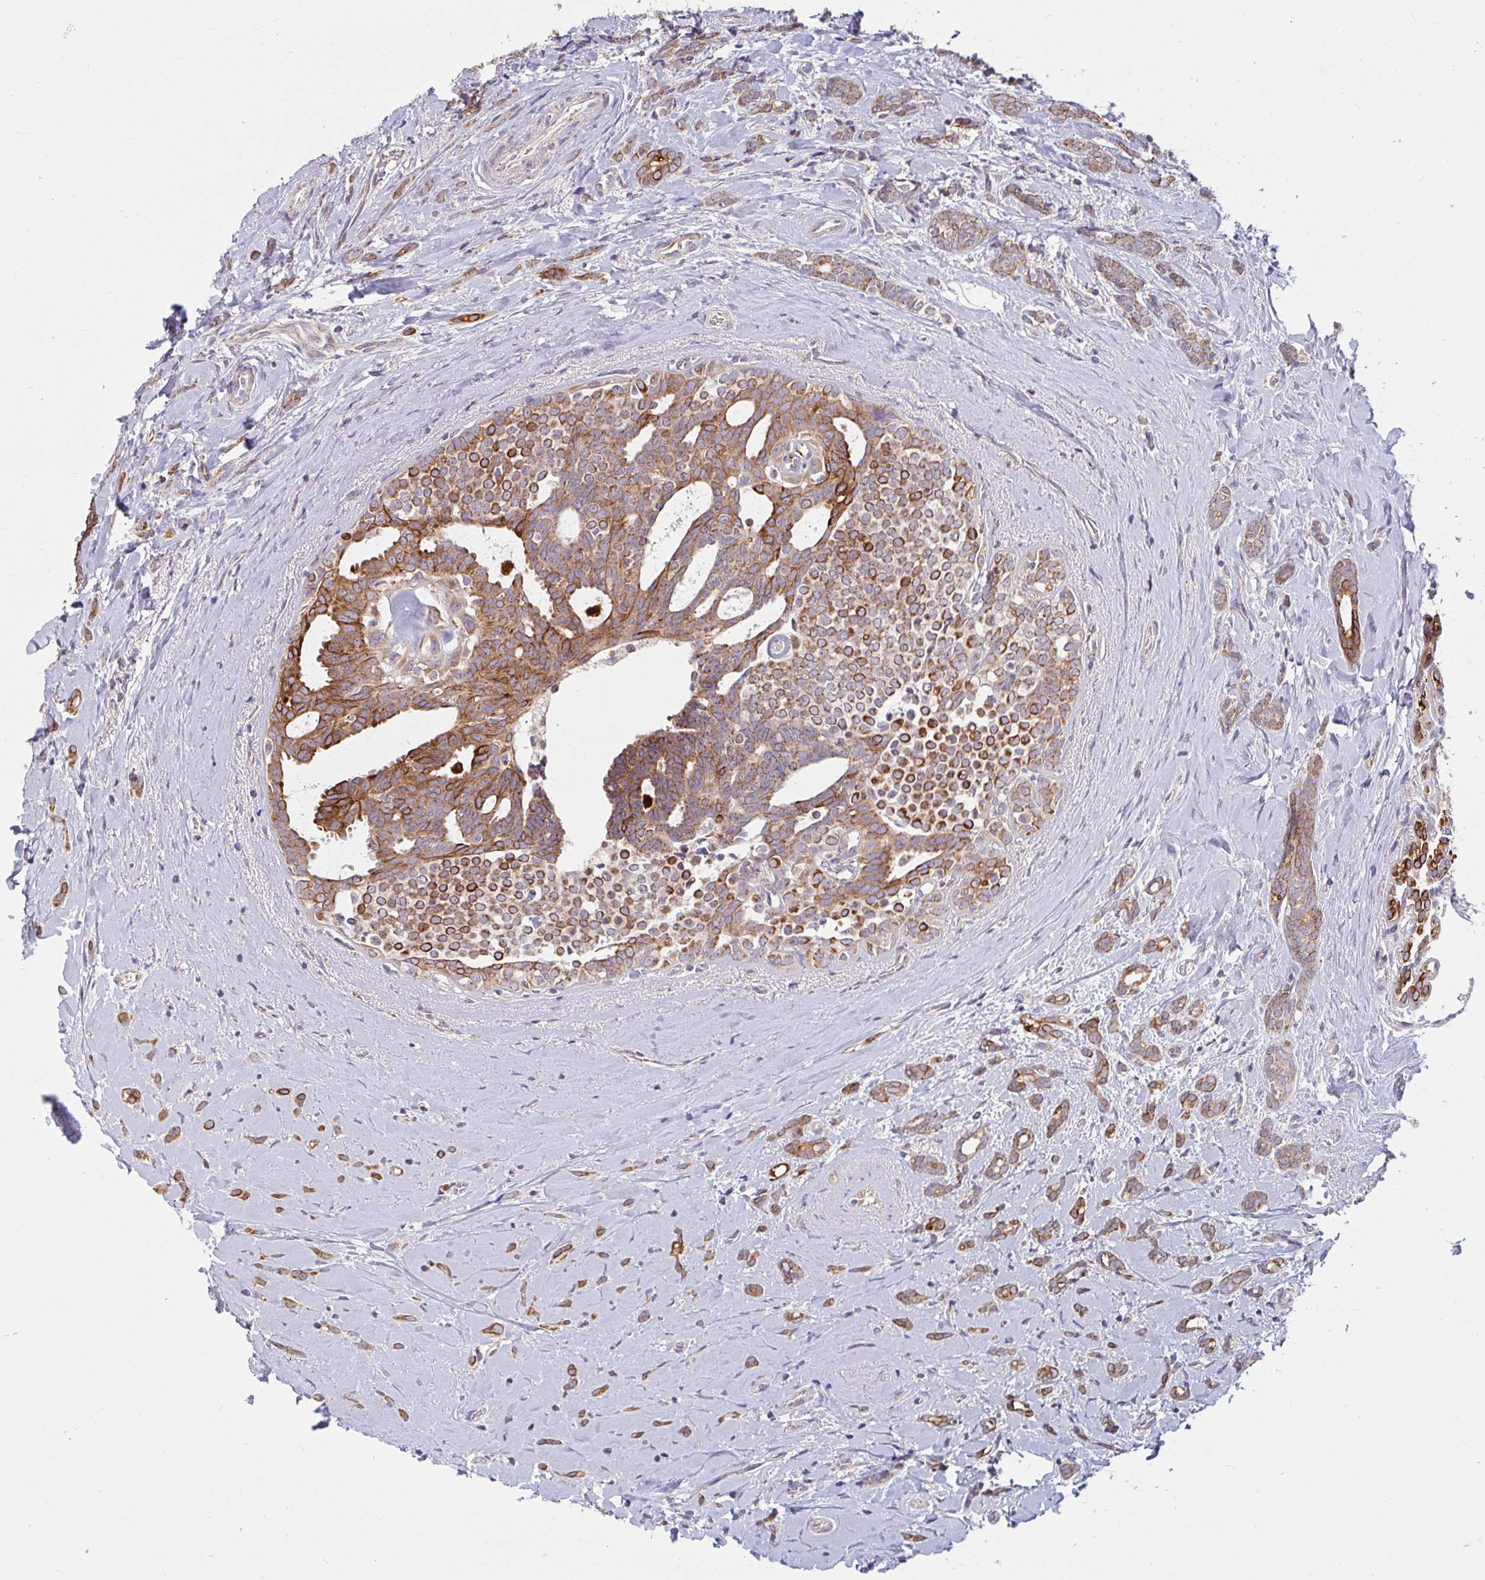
{"staining": {"intensity": "moderate", "quantity": ">75%", "location": "cytoplasmic/membranous"}, "tissue": "breast cancer", "cell_type": "Tumor cells", "image_type": "cancer", "snomed": [{"axis": "morphology", "description": "Intraductal carcinoma, in situ"}, {"axis": "morphology", "description": "Duct carcinoma"}, {"axis": "morphology", "description": "Lobular carcinoma, in situ"}, {"axis": "topography", "description": "Breast"}], "caption": "Breast cancer (lobular carcinoma in situ) stained with a brown dye demonstrates moderate cytoplasmic/membranous positive positivity in approximately >75% of tumor cells.", "gene": "SKP2", "patient": {"sex": "female", "age": 44}}